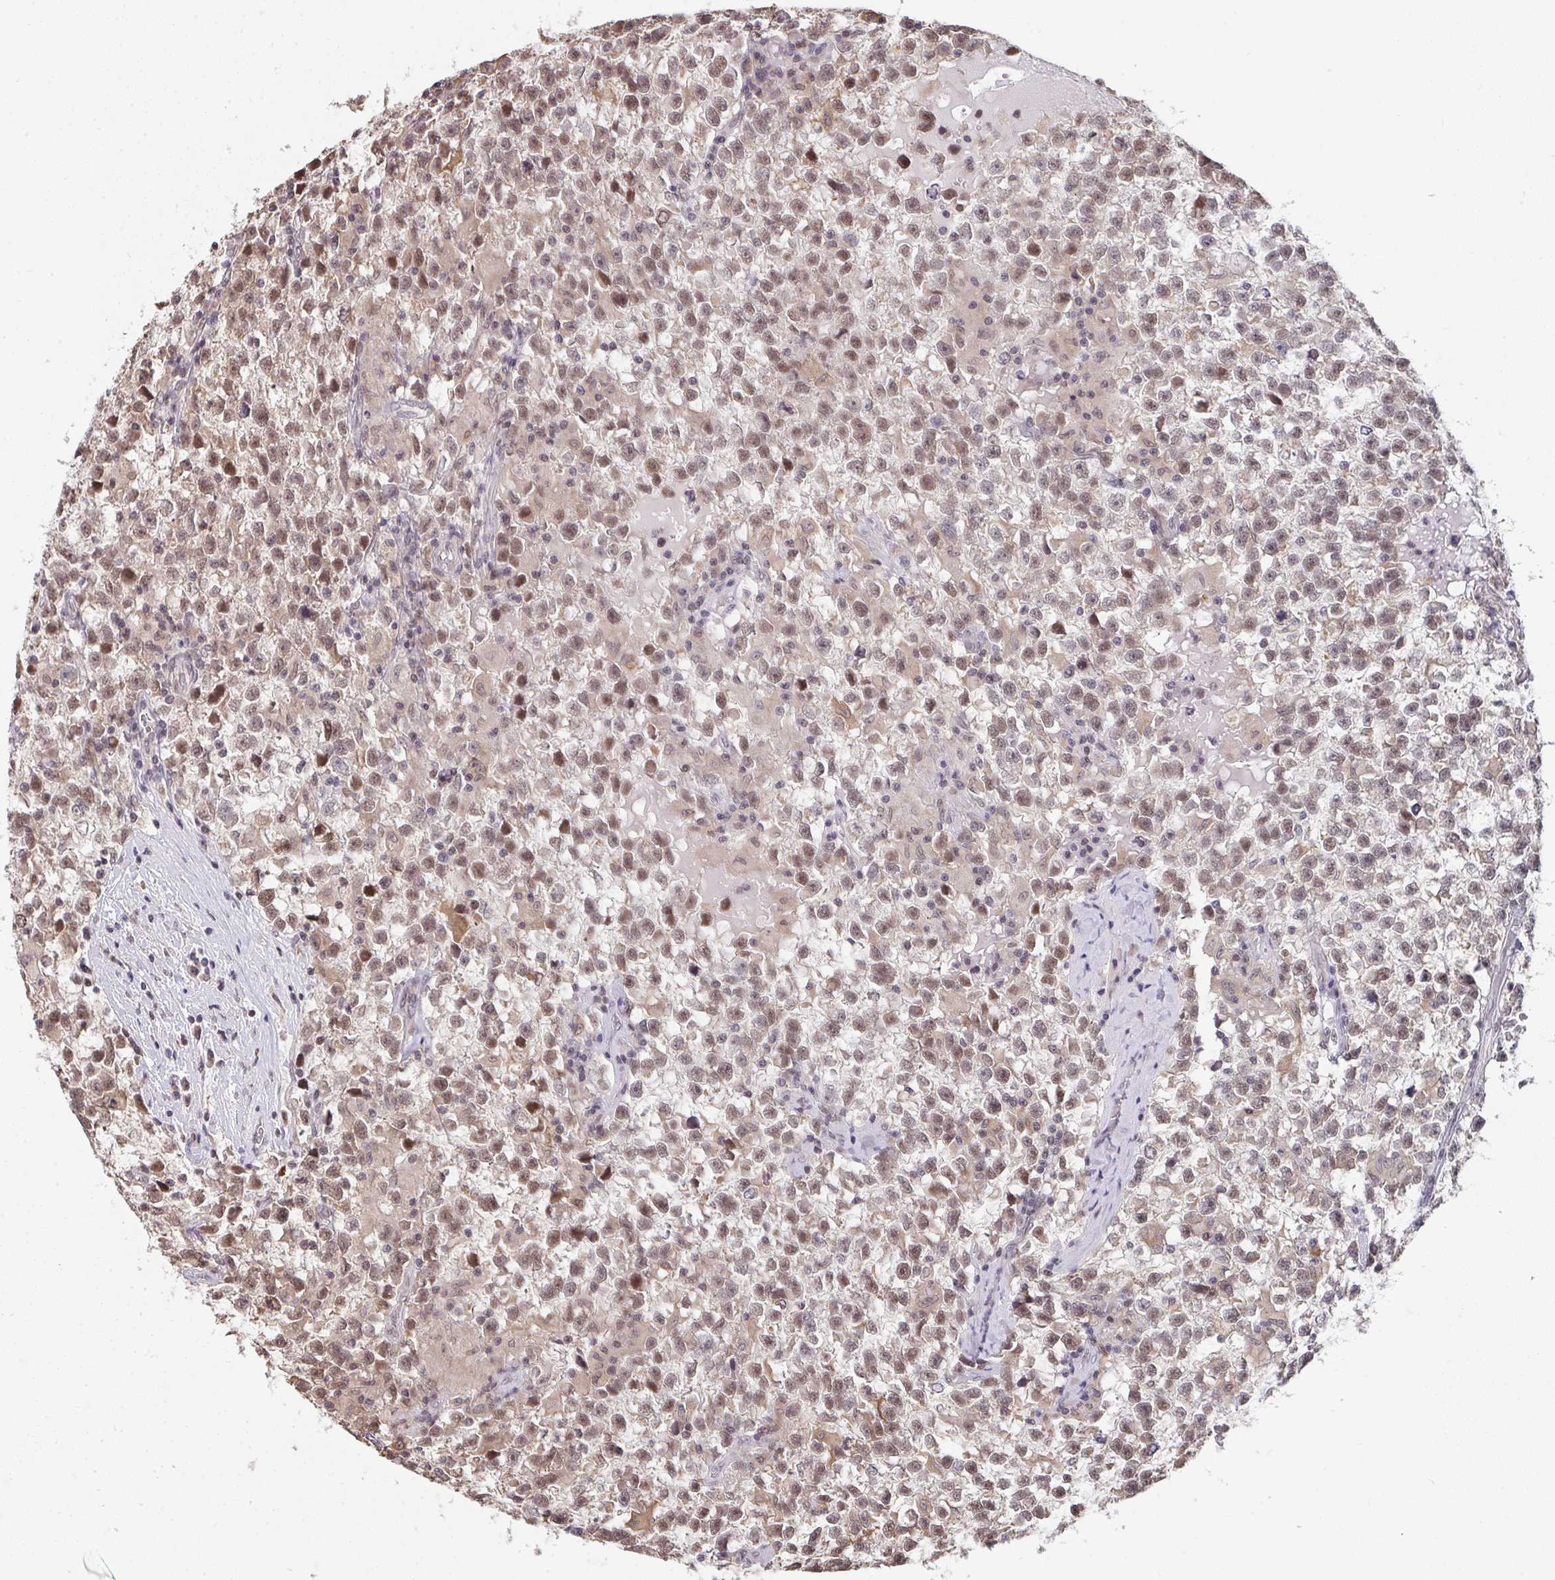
{"staining": {"intensity": "moderate", "quantity": ">75%", "location": "nuclear"}, "tissue": "testis cancer", "cell_type": "Tumor cells", "image_type": "cancer", "snomed": [{"axis": "morphology", "description": "Seminoma, NOS"}, {"axis": "topography", "description": "Testis"}], "caption": "Immunohistochemistry (IHC) staining of seminoma (testis), which demonstrates medium levels of moderate nuclear expression in about >75% of tumor cells indicating moderate nuclear protein positivity. The staining was performed using DAB (3,3'-diaminobenzidine) (brown) for protein detection and nuclei were counterstained in hematoxylin (blue).", "gene": "SAP30", "patient": {"sex": "male", "age": 31}}